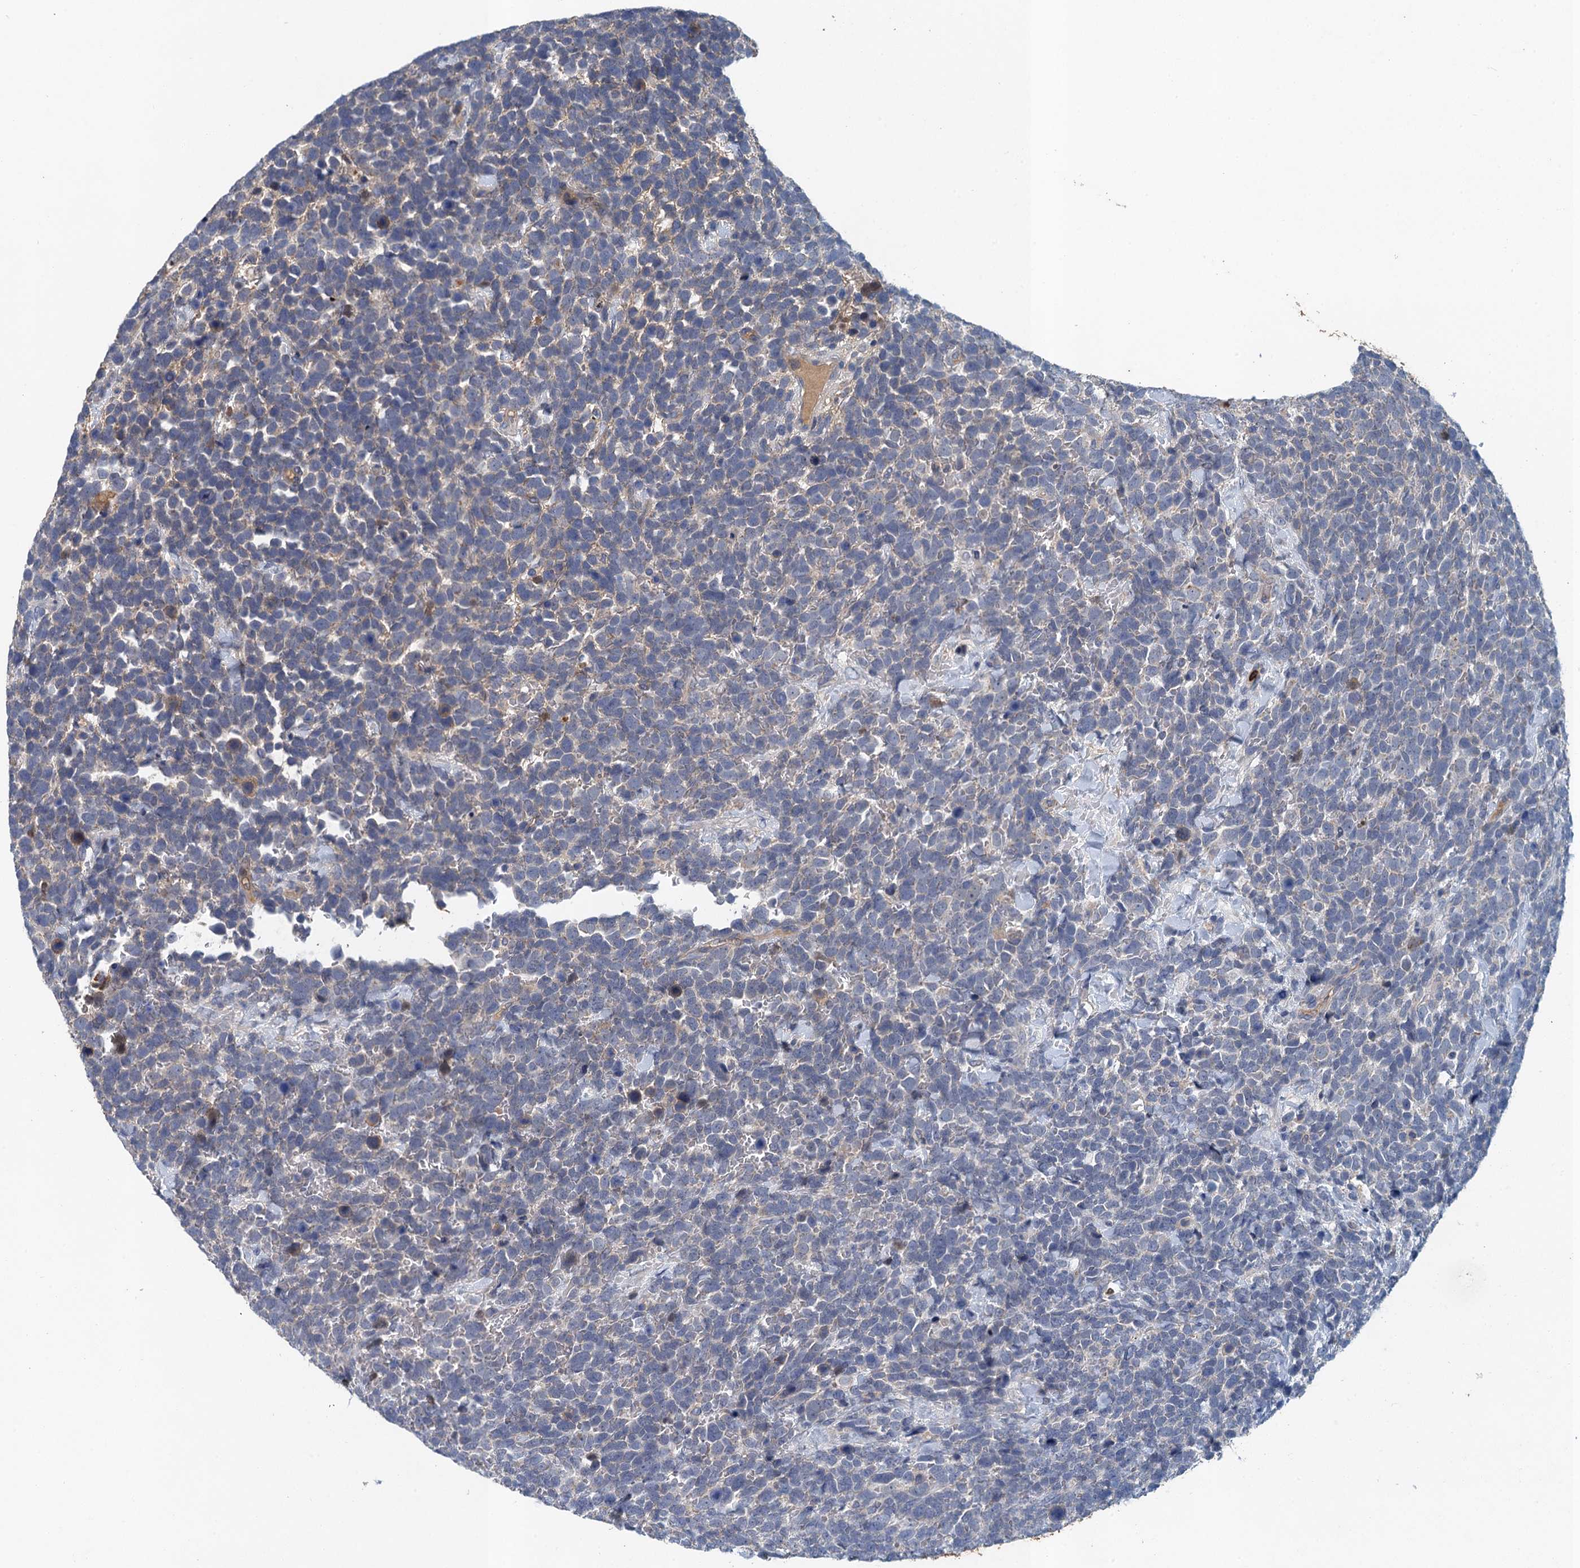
{"staining": {"intensity": "negative", "quantity": "none", "location": "none"}, "tissue": "urothelial cancer", "cell_type": "Tumor cells", "image_type": "cancer", "snomed": [{"axis": "morphology", "description": "Urothelial carcinoma, High grade"}, {"axis": "topography", "description": "Urinary bladder"}], "caption": "Immunohistochemistry (IHC) micrograph of neoplastic tissue: urothelial carcinoma (high-grade) stained with DAB shows no significant protein positivity in tumor cells. The staining was performed using DAB (3,3'-diaminobenzidine) to visualize the protein expression in brown, while the nuclei were stained in blue with hematoxylin (Magnification: 20x).", "gene": "TPCN1", "patient": {"sex": "female", "age": 82}}